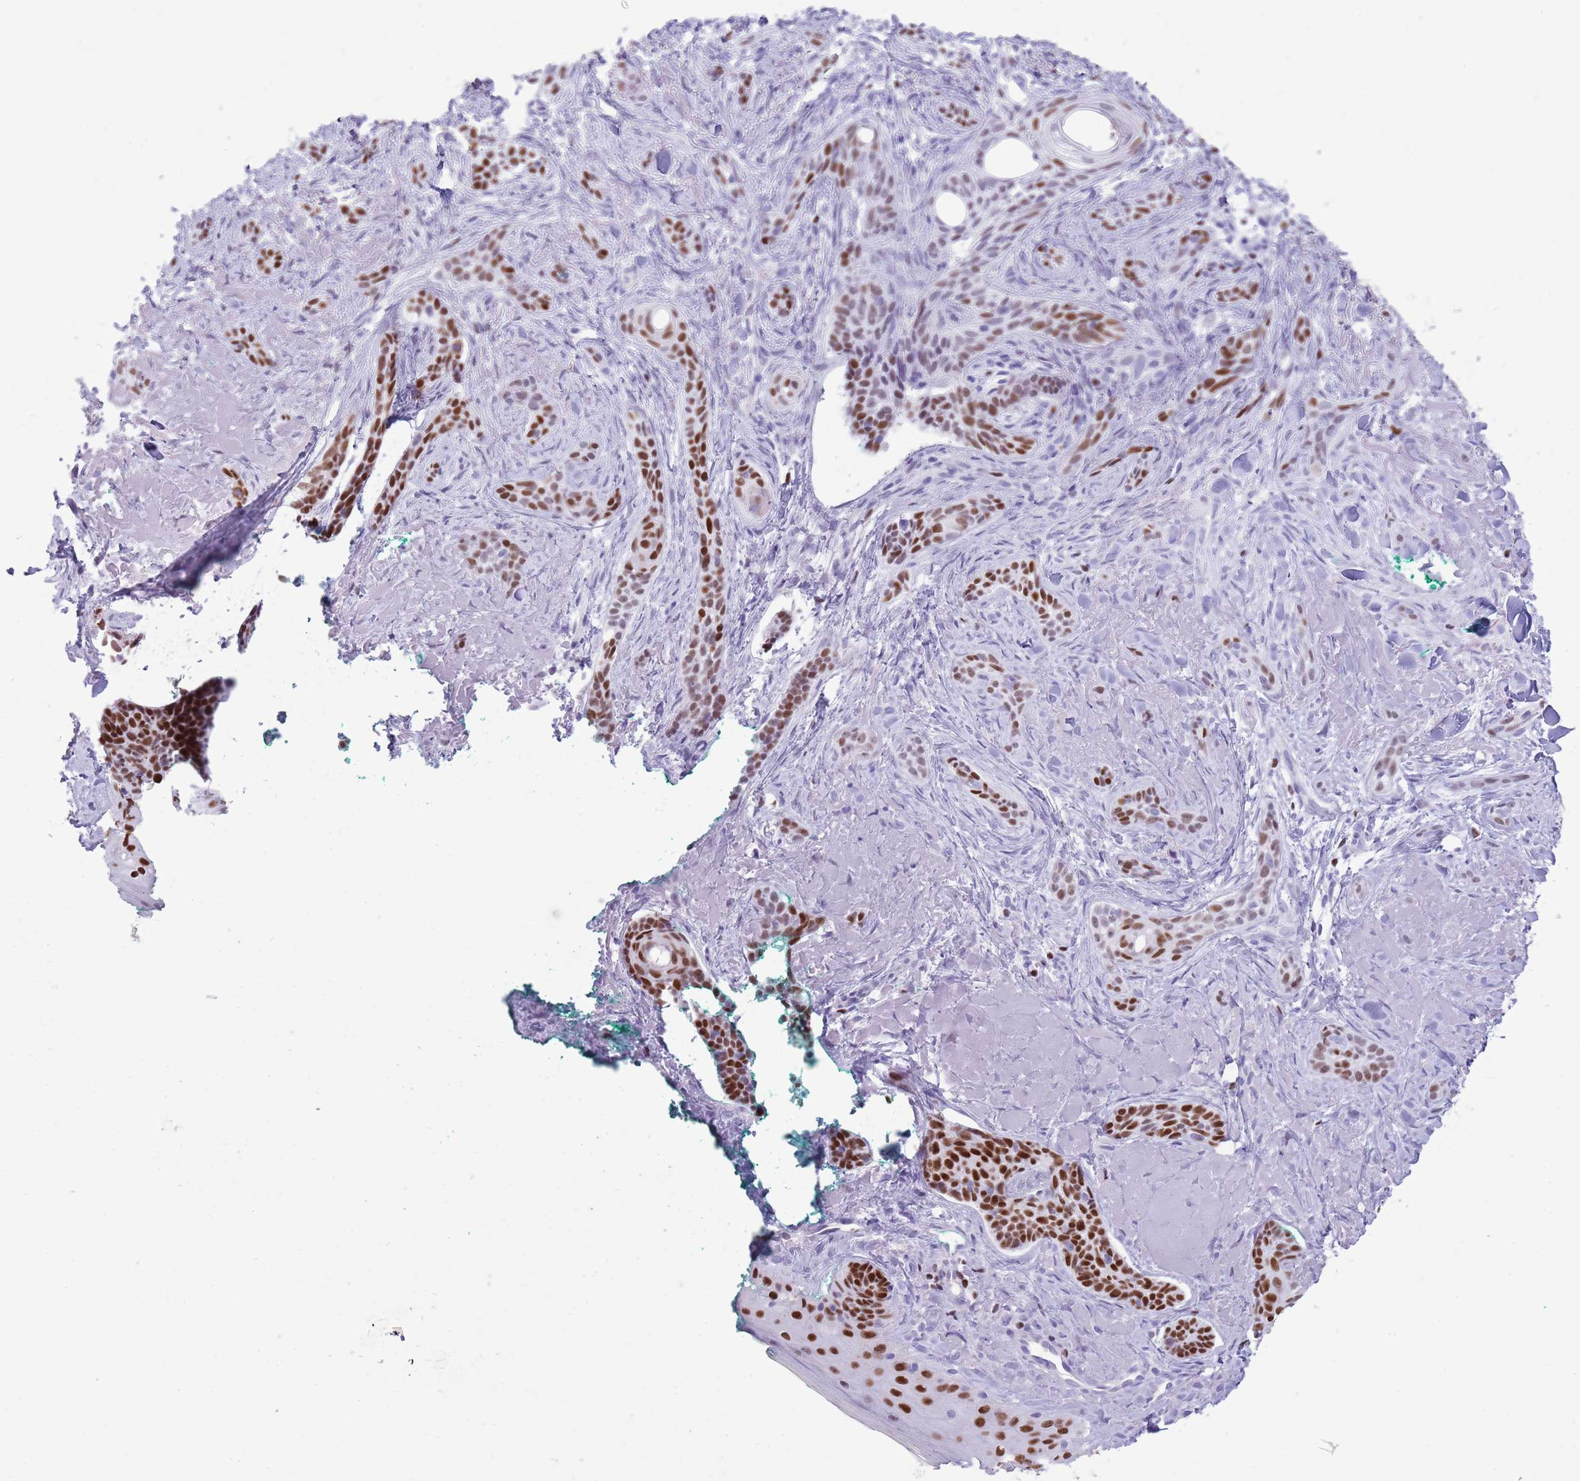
{"staining": {"intensity": "strong", "quantity": ">75%", "location": "nuclear"}, "tissue": "skin cancer", "cell_type": "Tumor cells", "image_type": "cancer", "snomed": [{"axis": "morphology", "description": "Basal cell carcinoma"}, {"axis": "topography", "description": "Skin"}], "caption": "The immunohistochemical stain labels strong nuclear staining in tumor cells of skin cancer tissue.", "gene": "BCL11B", "patient": {"sex": "male", "age": 71}}